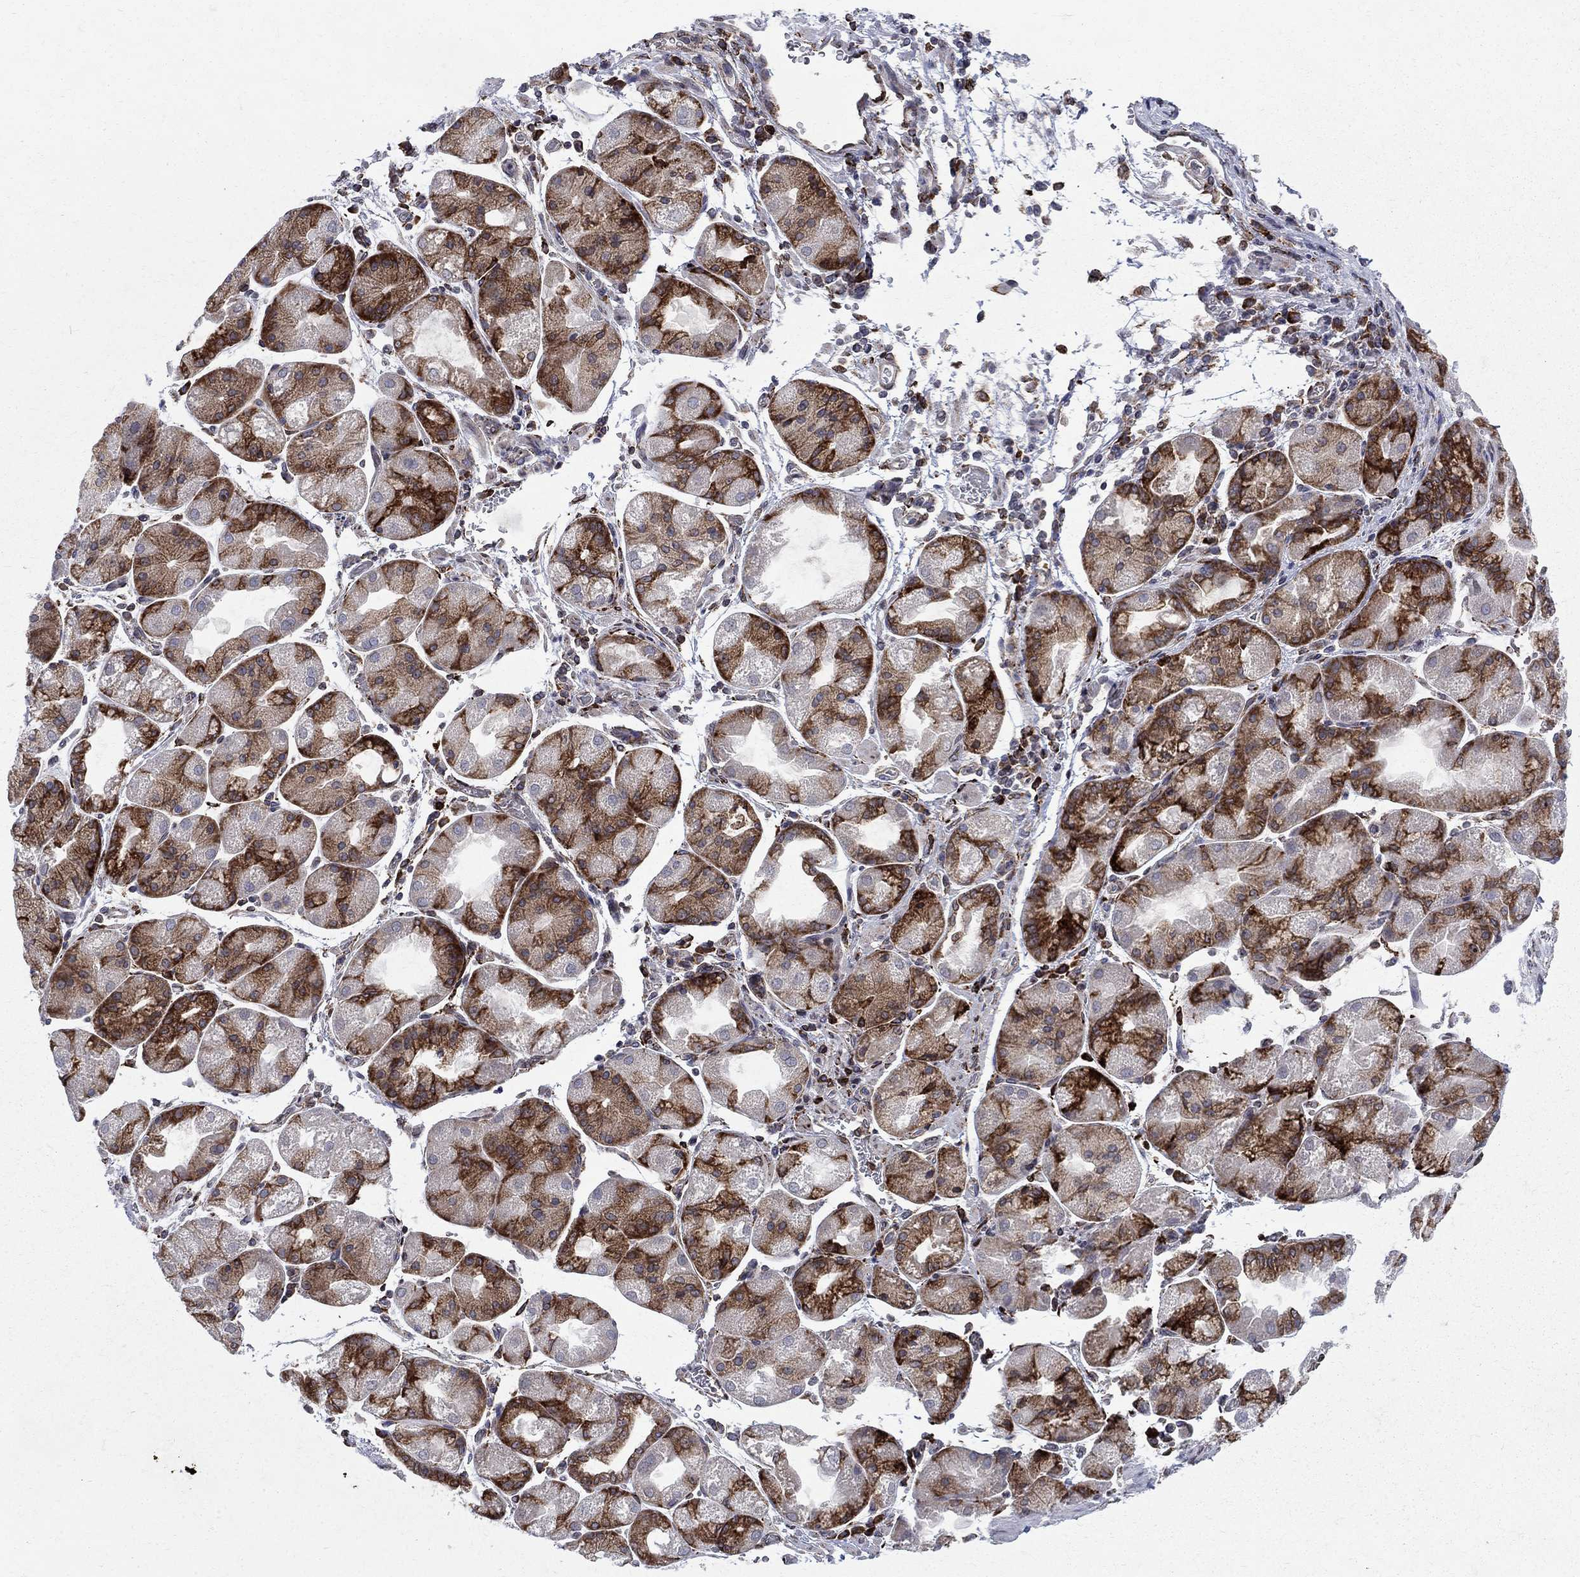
{"staining": {"intensity": "strong", "quantity": "25%-75%", "location": "cytoplasmic/membranous"}, "tissue": "stomach cancer", "cell_type": "Tumor cells", "image_type": "cancer", "snomed": [{"axis": "morphology", "description": "Adenocarcinoma, NOS"}, {"axis": "topography", "description": "Stomach"}], "caption": "IHC (DAB) staining of human stomach cancer demonstrates strong cytoplasmic/membranous protein expression in about 25%-75% of tumor cells.", "gene": "CAB39L", "patient": {"sex": "female", "age": 57}}